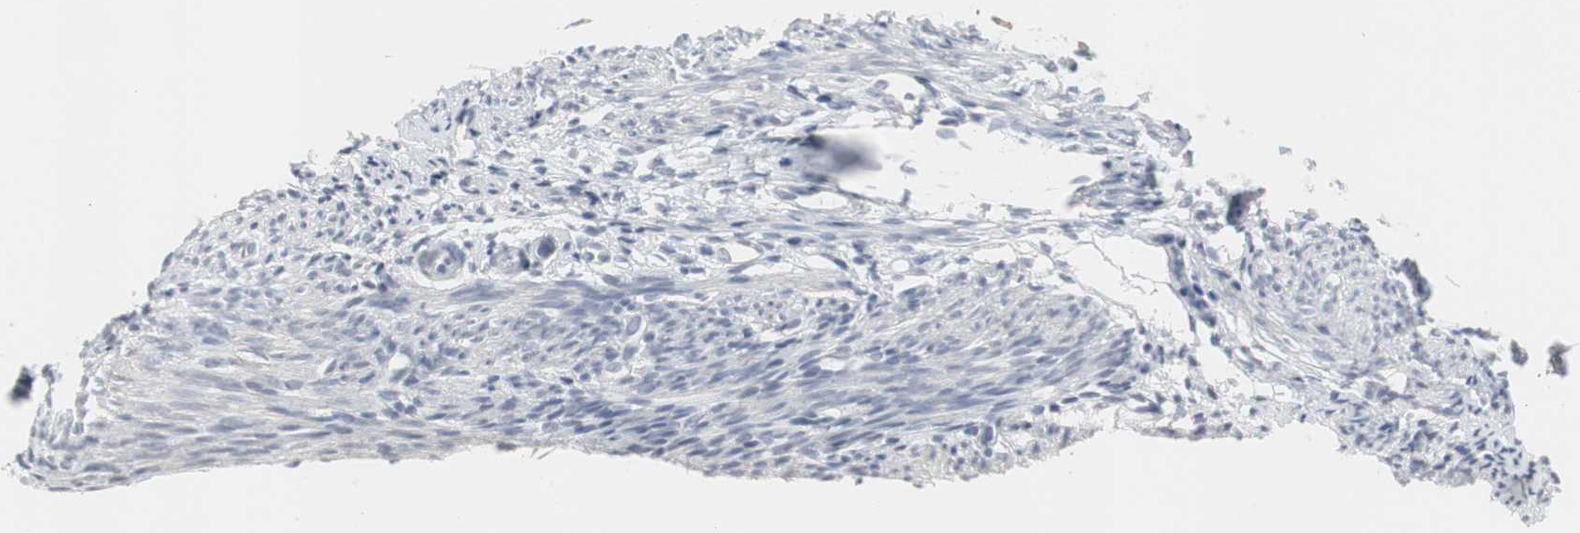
{"staining": {"intensity": "negative", "quantity": "none", "location": "none"}, "tissue": "endometrium", "cell_type": "Cells in endometrial stroma", "image_type": "normal", "snomed": [{"axis": "morphology", "description": "Normal tissue, NOS"}, {"axis": "topography", "description": "Smooth muscle"}, {"axis": "topography", "description": "Endometrium"}], "caption": "This image is of unremarkable endometrium stained with immunohistochemistry (IHC) to label a protein in brown with the nuclei are counter-stained blue. There is no staining in cells in endometrial stroma.", "gene": "PI15", "patient": {"sex": "female", "age": 57}}